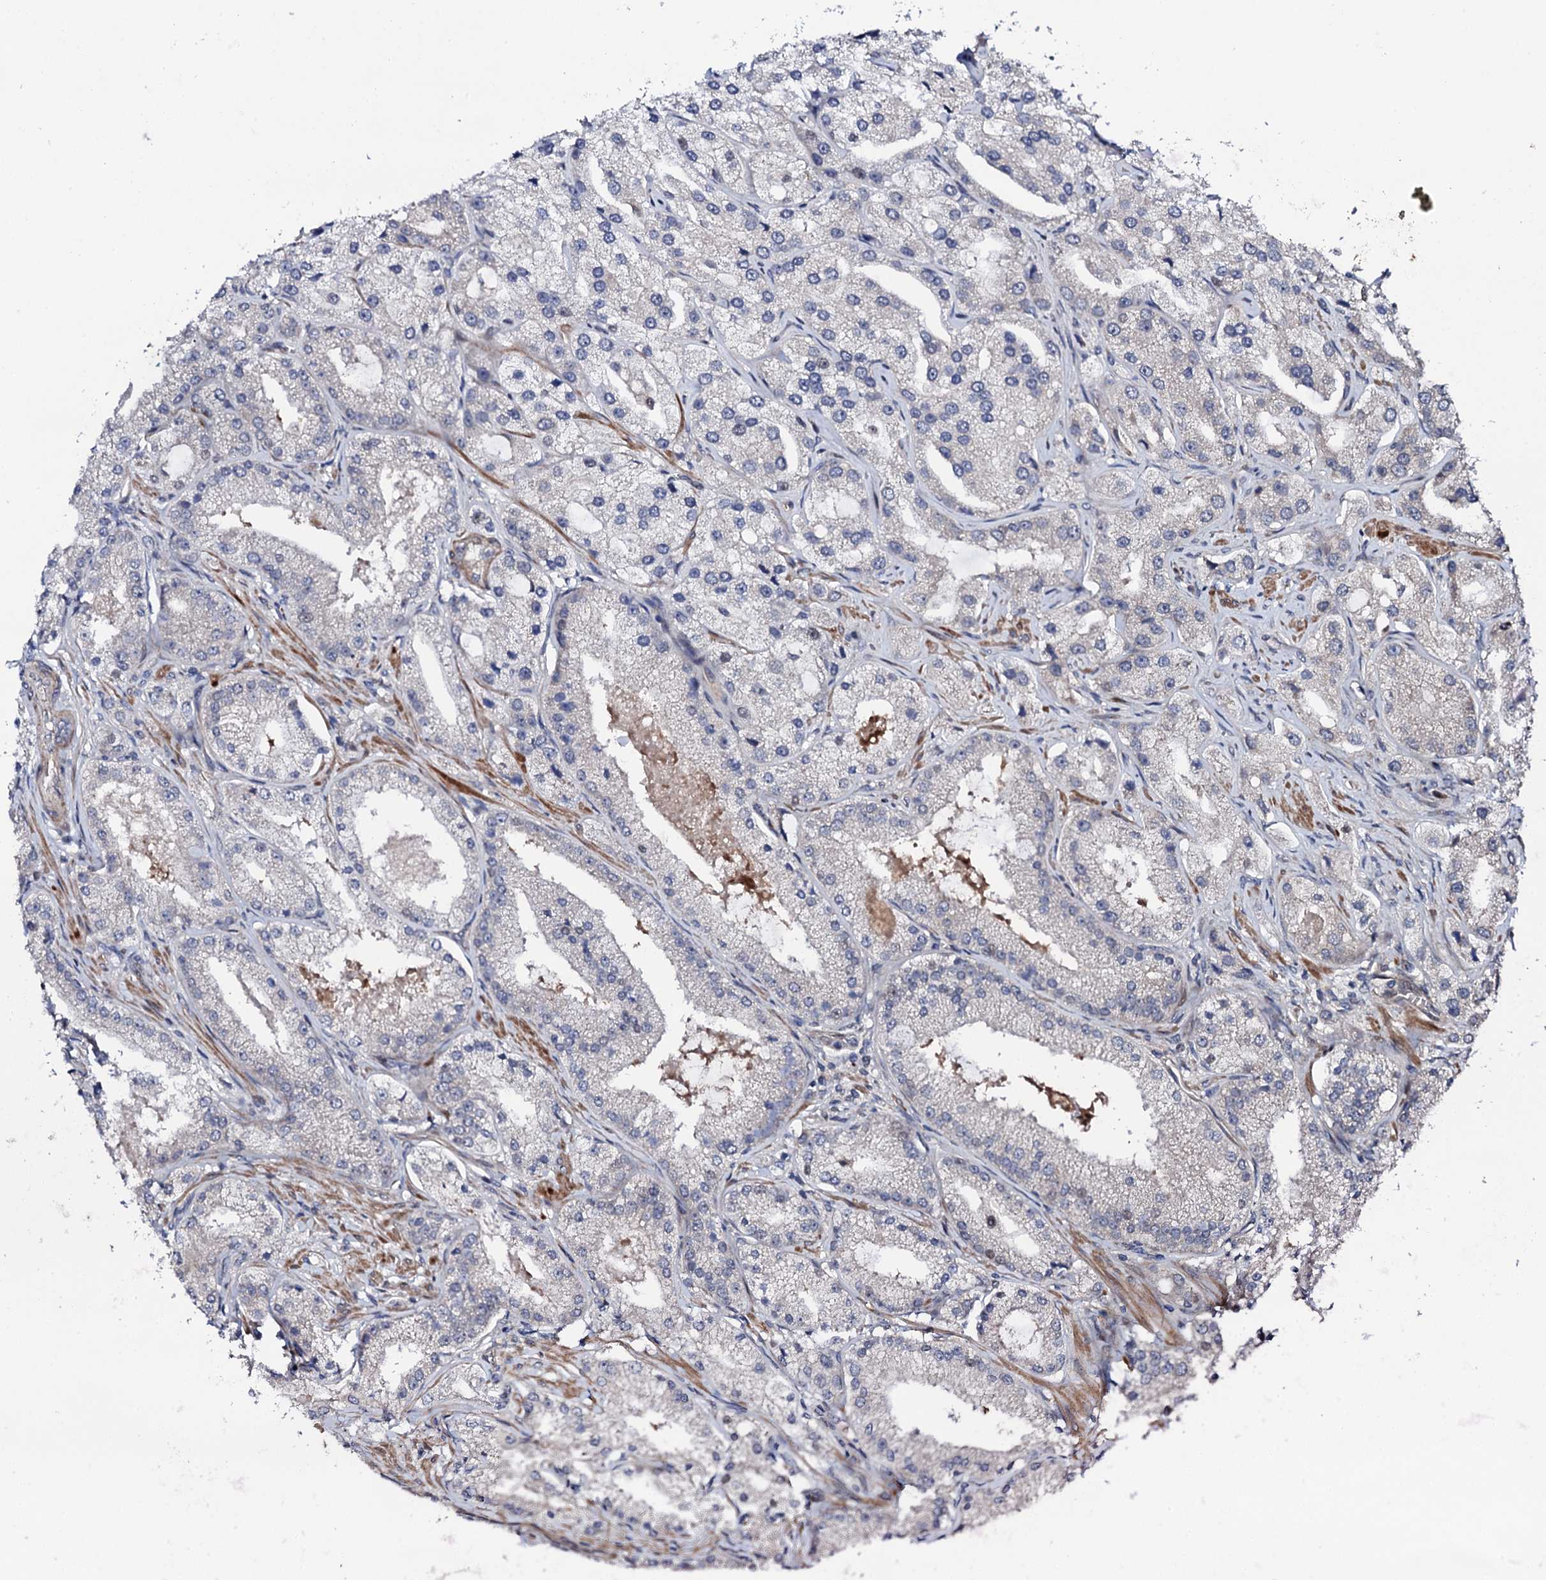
{"staining": {"intensity": "negative", "quantity": "none", "location": "none"}, "tissue": "prostate cancer", "cell_type": "Tumor cells", "image_type": "cancer", "snomed": [{"axis": "morphology", "description": "Adenocarcinoma, Low grade"}, {"axis": "topography", "description": "Prostate"}], "caption": "Image shows no significant protein expression in tumor cells of prostate cancer (low-grade adenocarcinoma).", "gene": "CIAO2A", "patient": {"sex": "male", "age": 69}}